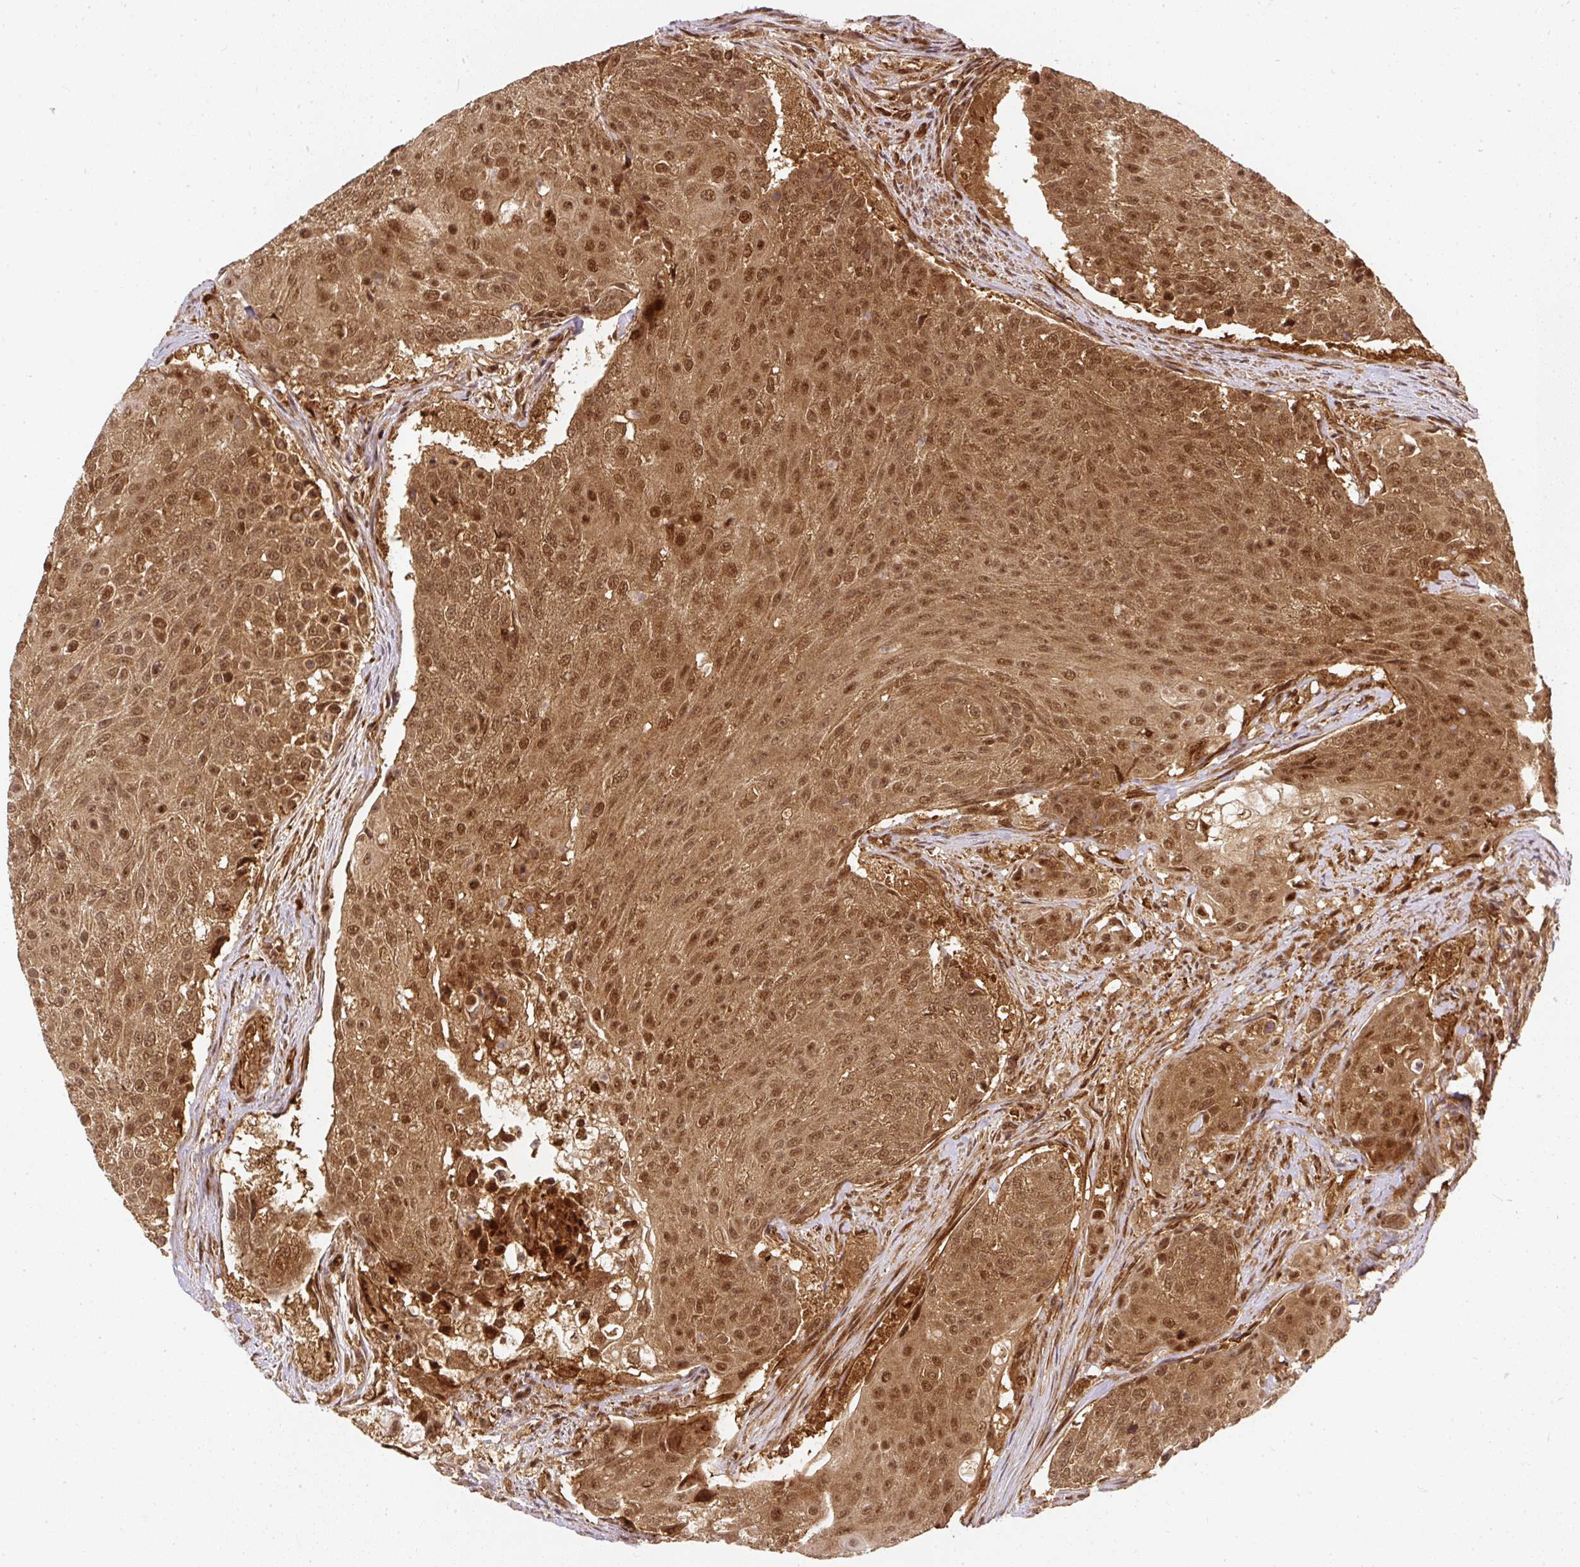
{"staining": {"intensity": "strong", "quantity": ">75%", "location": "cytoplasmic/membranous,nuclear"}, "tissue": "urothelial cancer", "cell_type": "Tumor cells", "image_type": "cancer", "snomed": [{"axis": "morphology", "description": "Urothelial carcinoma, High grade"}, {"axis": "topography", "description": "Urinary bladder"}], "caption": "Immunohistochemistry of urothelial cancer displays high levels of strong cytoplasmic/membranous and nuclear staining in about >75% of tumor cells.", "gene": "PSMD1", "patient": {"sex": "female", "age": 63}}